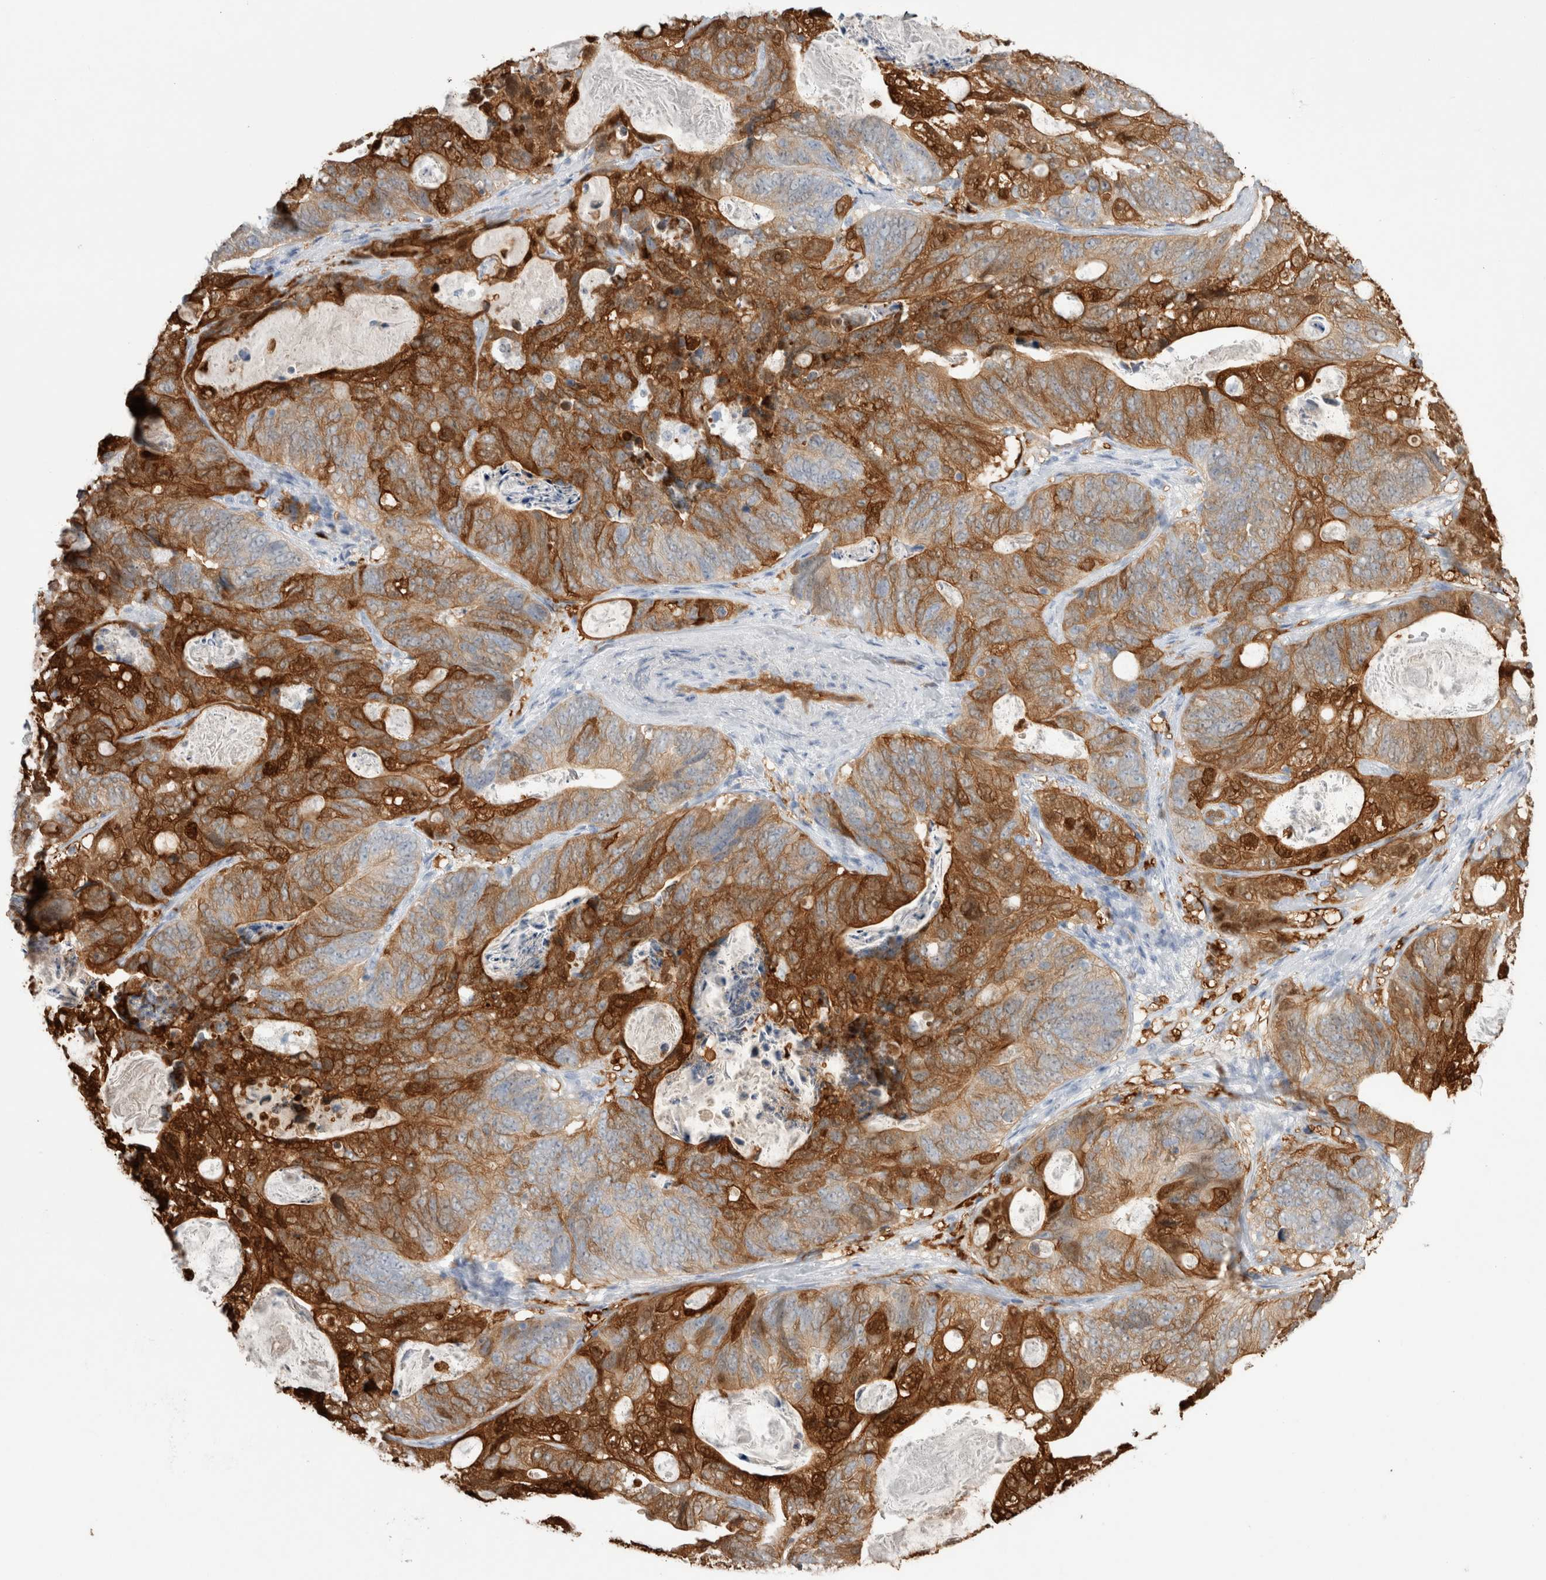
{"staining": {"intensity": "strong", "quantity": ">75%", "location": "cytoplasmic/membranous"}, "tissue": "stomach cancer", "cell_type": "Tumor cells", "image_type": "cancer", "snomed": [{"axis": "morphology", "description": "Normal tissue, NOS"}, {"axis": "morphology", "description": "Adenocarcinoma, NOS"}, {"axis": "topography", "description": "Stomach"}], "caption": "Immunohistochemistry (IHC) staining of stomach adenocarcinoma, which reveals high levels of strong cytoplasmic/membranous staining in about >75% of tumor cells indicating strong cytoplasmic/membranous protein positivity. The staining was performed using DAB (3,3'-diaminobenzidine) (brown) for protein detection and nuclei were counterstained in hematoxylin (blue).", "gene": "NAPEPLD", "patient": {"sex": "female", "age": 89}}